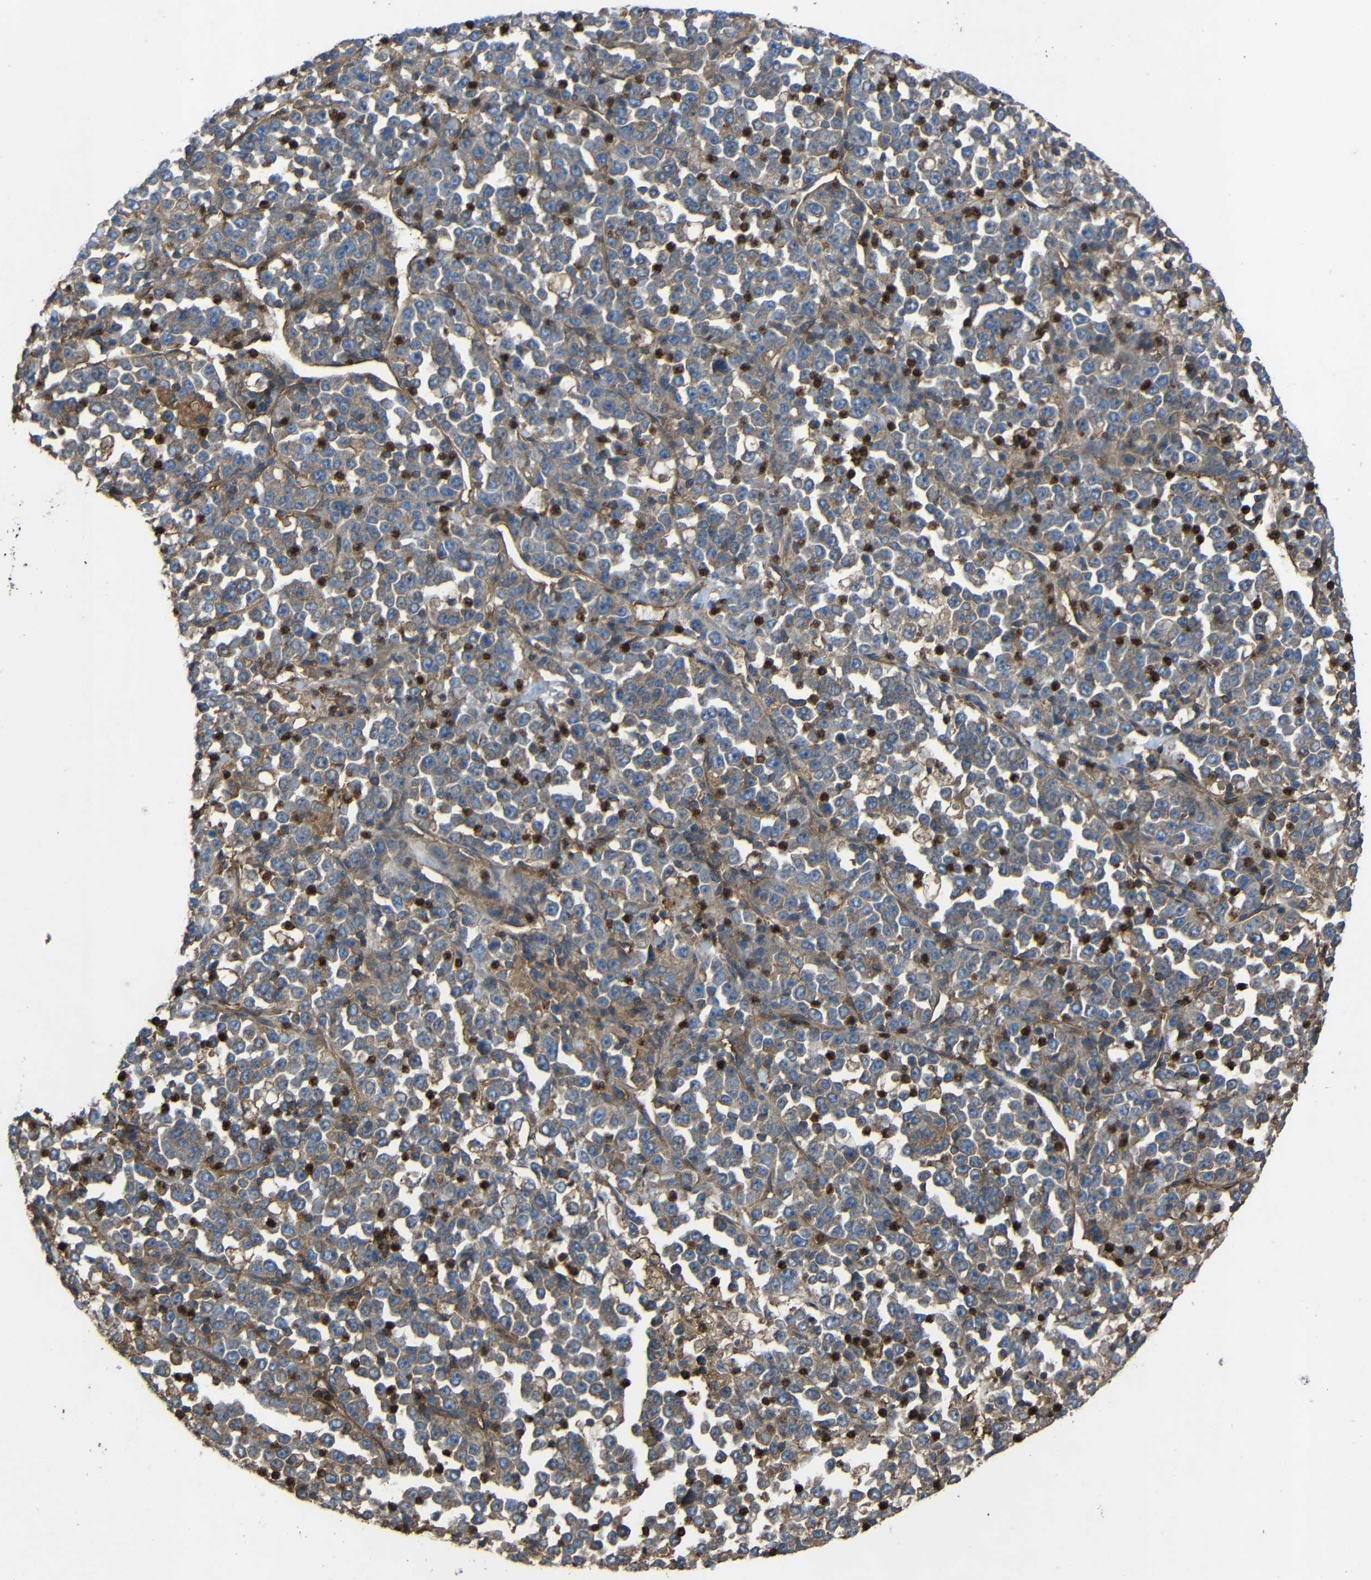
{"staining": {"intensity": "moderate", "quantity": ">75%", "location": "cytoplasmic/membranous"}, "tissue": "stomach cancer", "cell_type": "Tumor cells", "image_type": "cancer", "snomed": [{"axis": "morphology", "description": "Normal tissue, NOS"}, {"axis": "morphology", "description": "Adenocarcinoma, NOS"}, {"axis": "topography", "description": "Stomach, upper"}, {"axis": "topography", "description": "Stomach"}], "caption": "Immunohistochemical staining of stomach cancer (adenocarcinoma) shows medium levels of moderate cytoplasmic/membranous expression in approximately >75% of tumor cells. (Stains: DAB in brown, nuclei in blue, Microscopy: brightfield microscopy at high magnification).", "gene": "TREM2", "patient": {"sex": "male", "age": 59}}